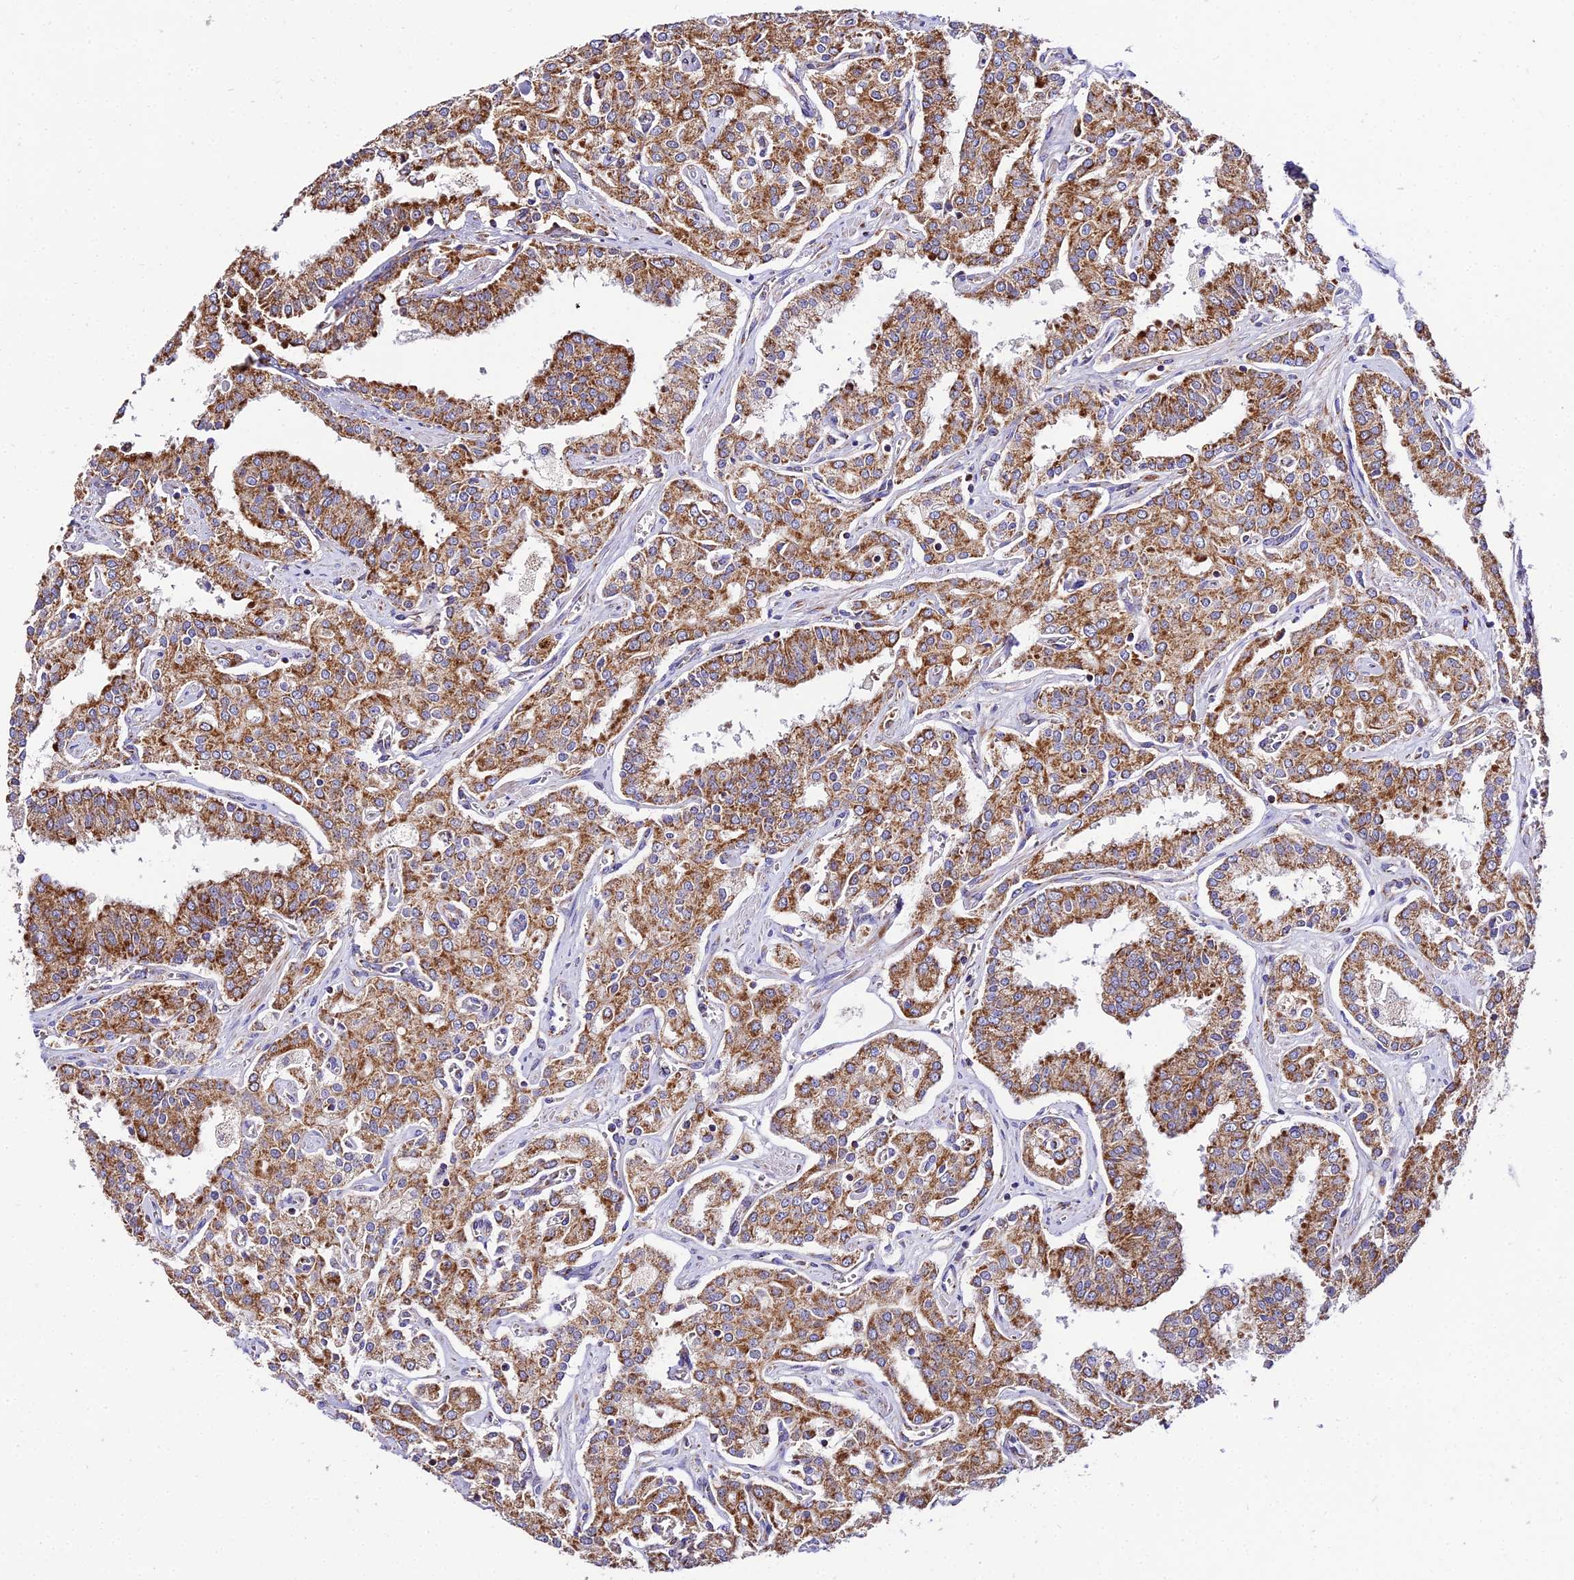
{"staining": {"intensity": "moderate", "quantity": ">75%", "location": "cytoplasmic/membranous"}, "tissue": "prostate cancer", "cell_type": "Tumor cells", "image_type": "cancer", "snomed": [{"axis": "morphology", "description": "Adenocarcinoma, High grade"}, {"axis": "topography", "description": "Prostate"}], "caption": "A brown stain highlights moderate cytoplasmic/membranous positivity of a protein in high-grade adenocarcinoma (prostate) tumor cells.", "gene": "OCIAD1", "patient": {"sex": "male", "age": 71}}